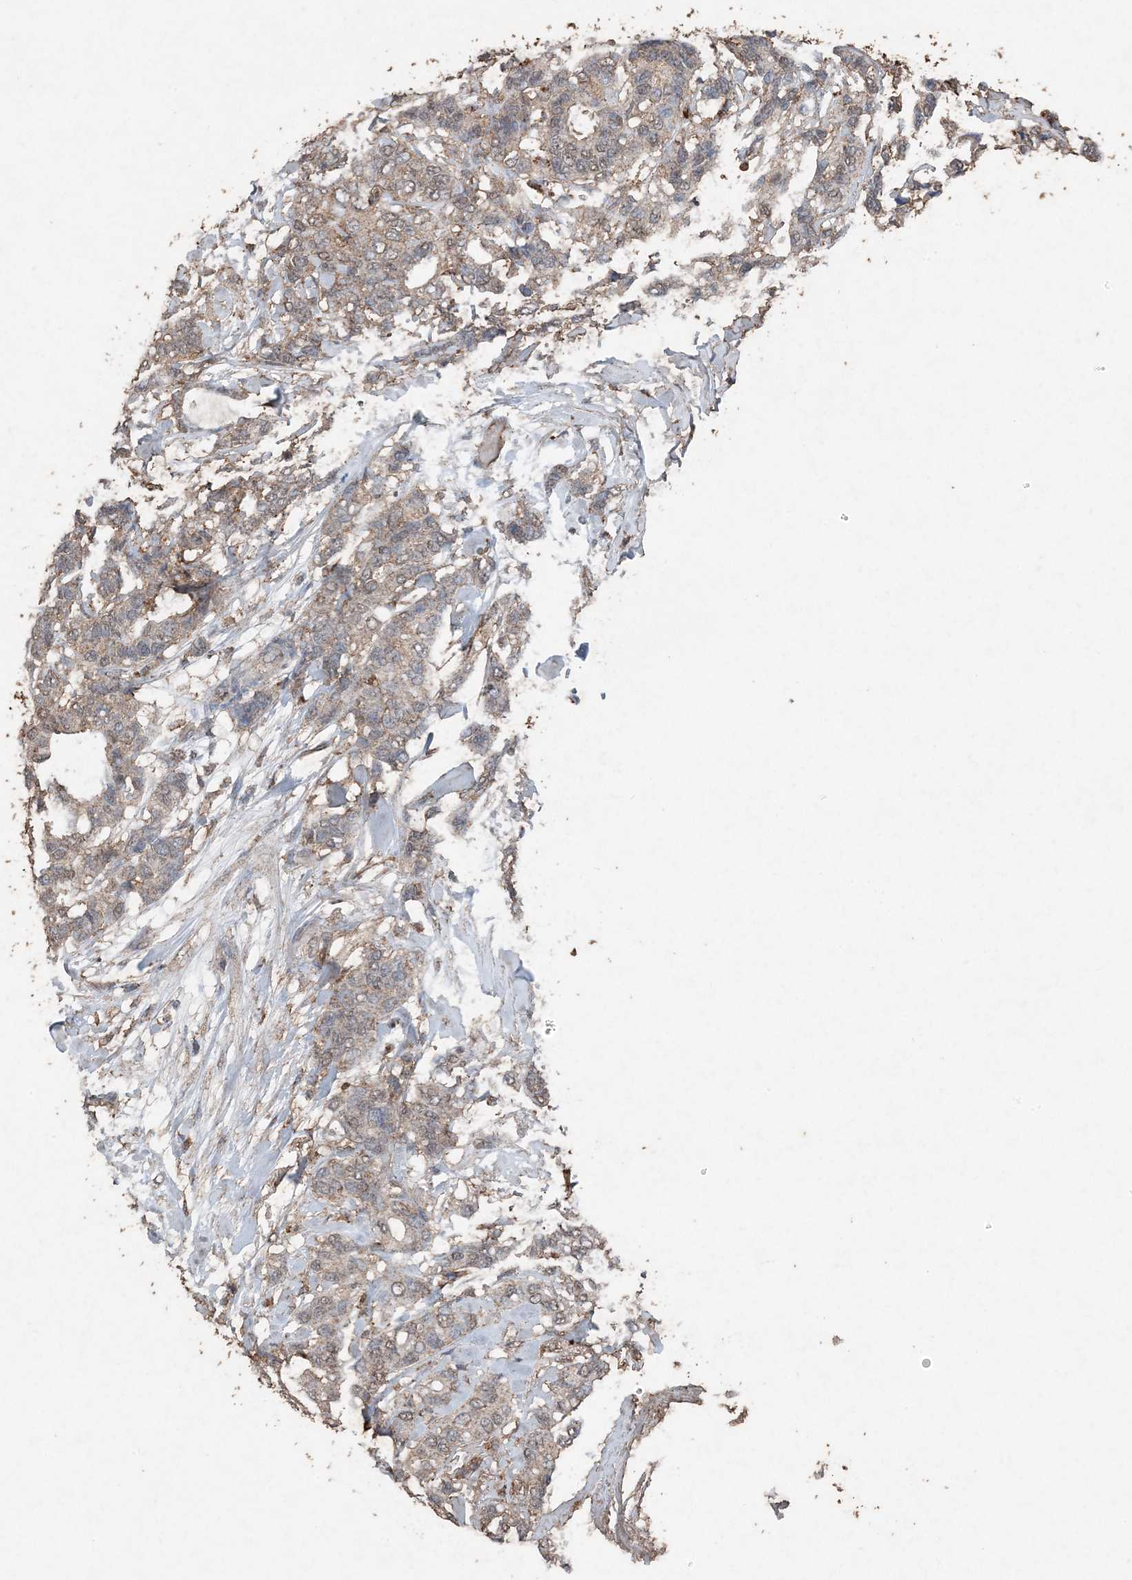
{"staining": {"intensity": "weak", "quantity": "25%-75%", "location": "cytoplasmic/membranous"}, "tissue": "breast cancer", "cell_type": "Tumor cells", "image_type": "cancer", "snomed": [{"axis": "morphology", "description": "Duct carcinoma"}, {"axis": "topography", "description": "Breast"}], "caption": "Brown immunohistochemical staining in breast infiltrating ductal carcinoma reveals weak cytoplasmic/membranous expression in about 25%-75% of tumor cells. (DAB (3,3'-diaminobenzidine) IHC with brightfield microscopy, high magnification).", "gene": "FCN3", "patient": {"sex": "female", "age": 87}}